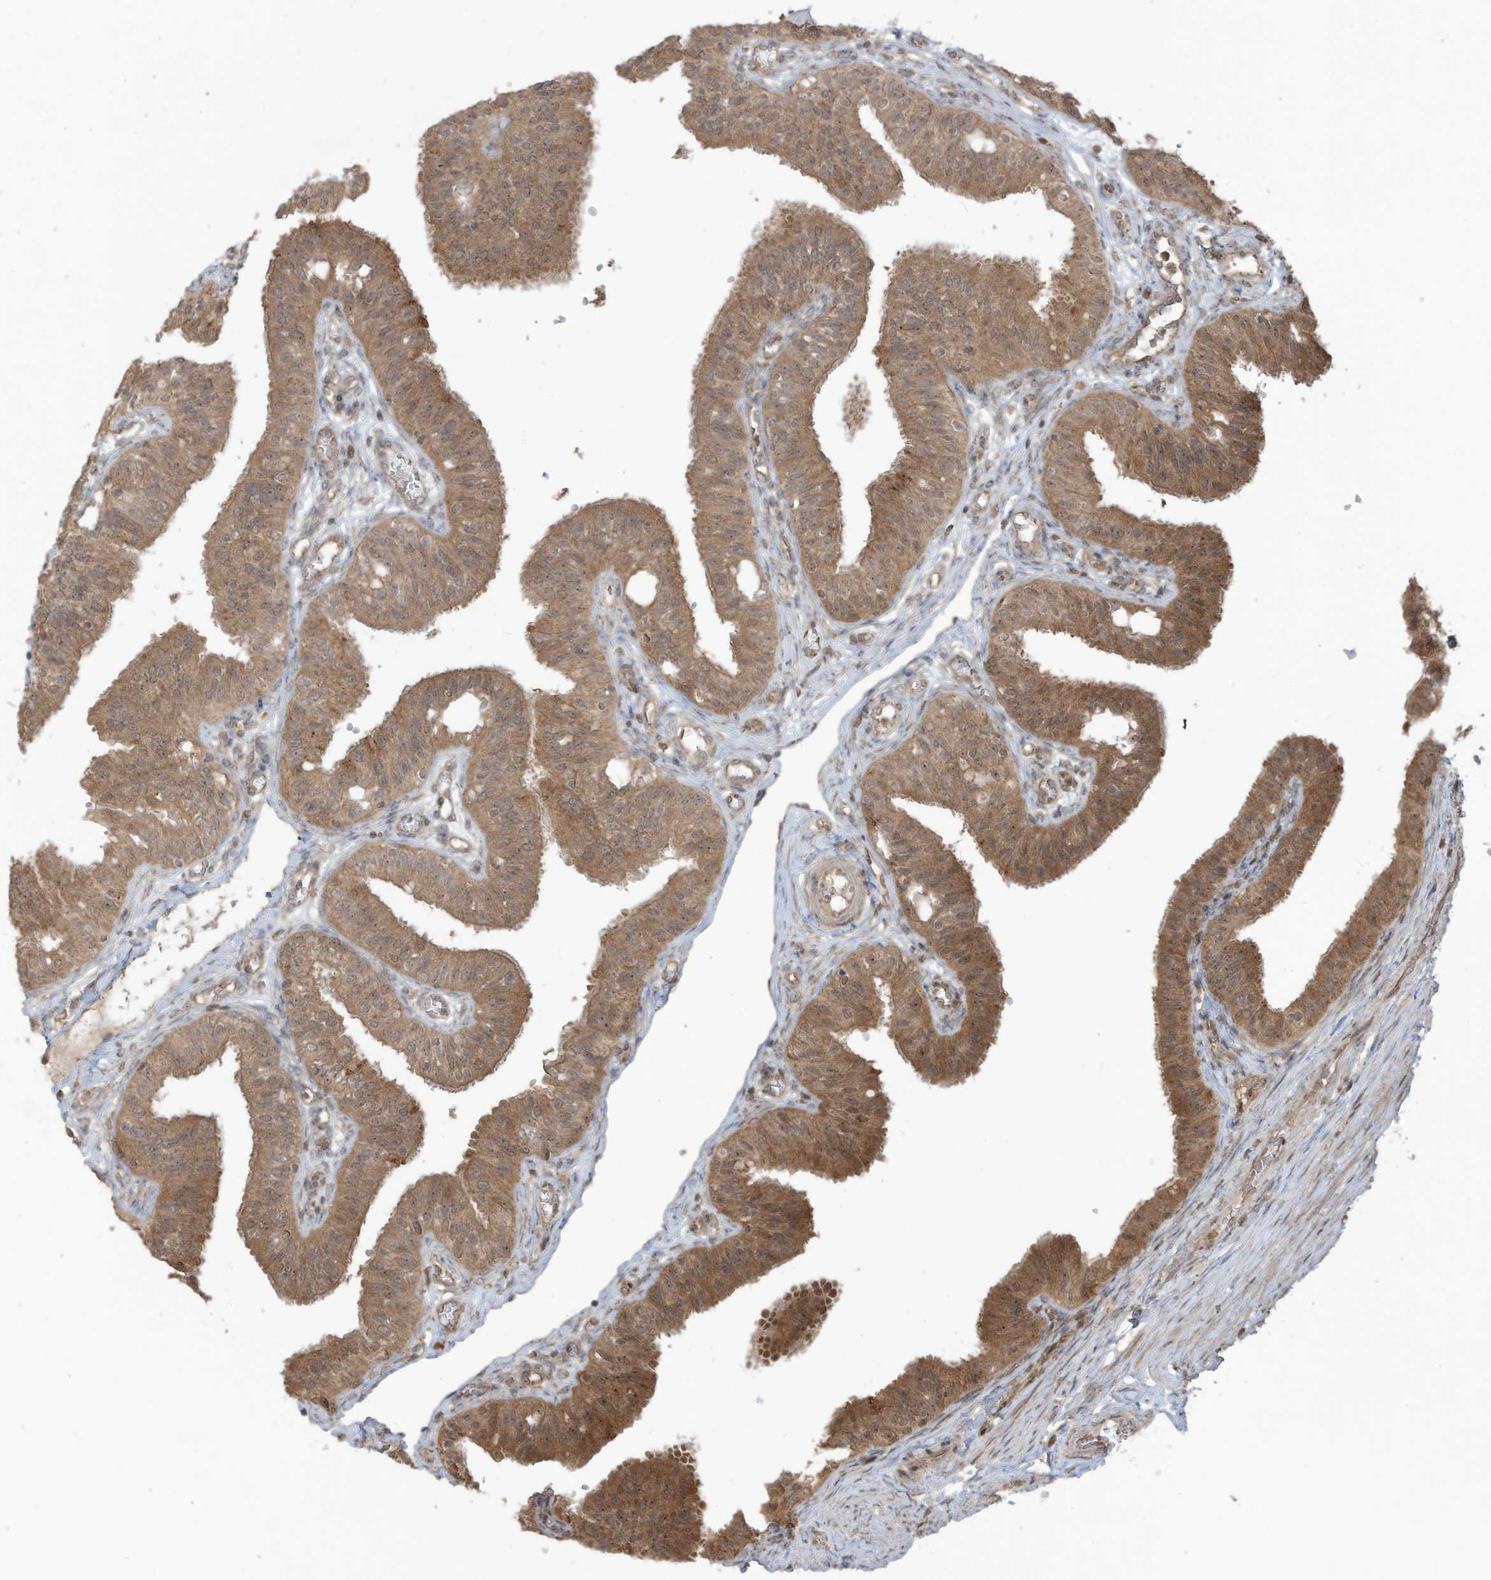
{"staining": {"intensity": "moderate", "quantity": ">75%", "location": "cytoplasmic/membranous"}, "tissue": "fallopian tube", "cell_type": "Glandular cells", "image_type": "normal", "snomed": [{"axis": "morphology", "description": "Normal tissue, NOS"}, {"axis": "topography", "description": "Fallopian tube"}, {"axis": "topography", "description": "Ovary"}], "caption": "Glandular cells display medium levels of moderate cytoplasmic/membranous expression in approximately >75% of cells in unremarkable human fallopian tube.", "gene": "CARF", "patient": {"sex": "female", "age": 42}}